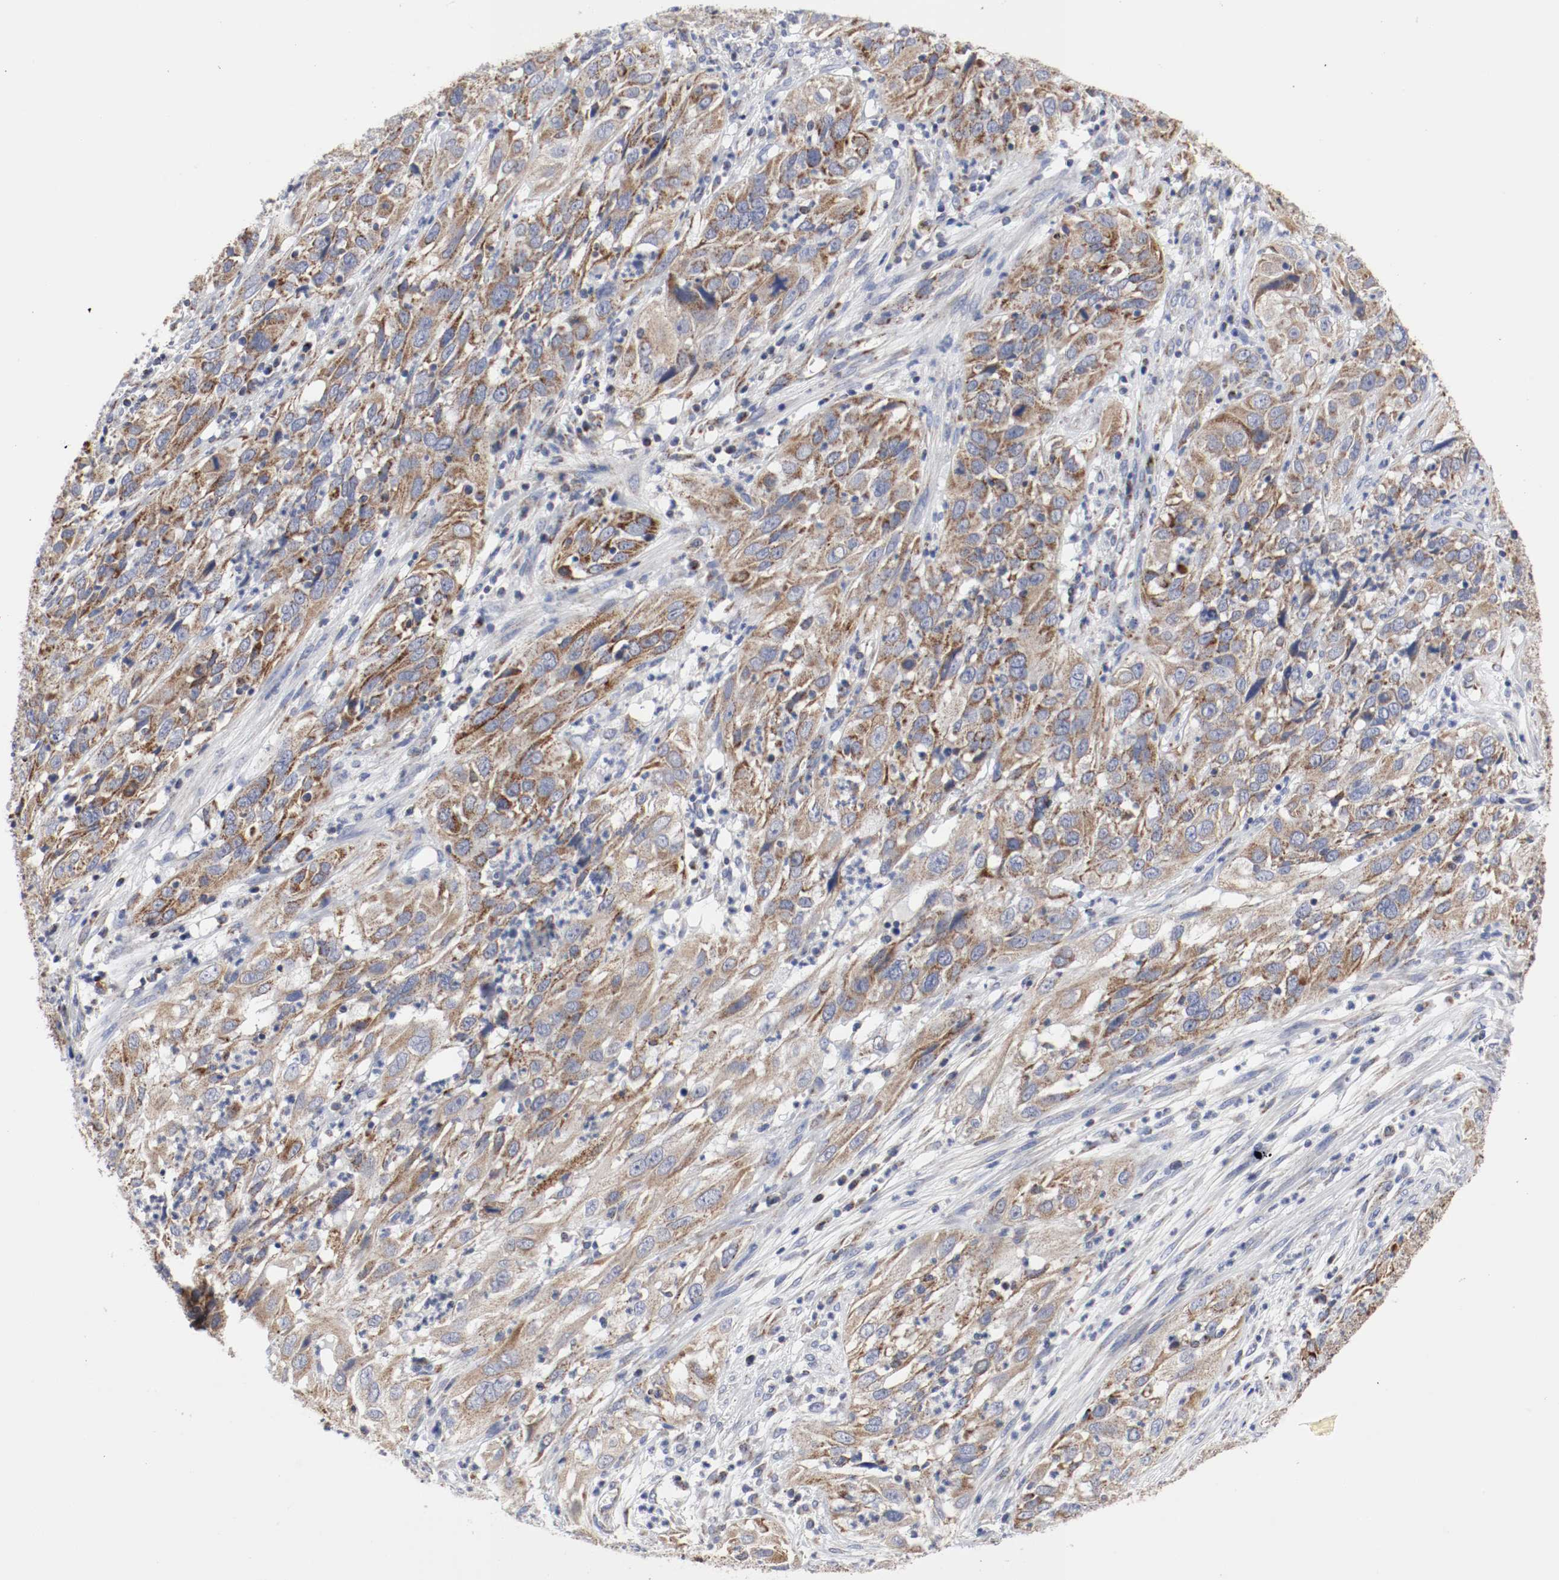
{"staining": {"intensity": "moderate", "quantity": ">75%", "location": "cytoplasmic/membranous"}, "tissue": "cervical cancer", "cell_type": "Tumor cells", "image_type": "cancer", "snomed": [{"axis": "morphology", "description": "Squamous cell carcinoma, NOS"}, {"axis": "topography", "description": "Cervix"}], "caption": "The immunohistochemical stain labels moderate cytoplasmic/membranous expression in tumor cells of cervical squamous cell carcinoma tissue.", "gene": "AFG3L2", "patient": {"sex": "female", "age": 32}}